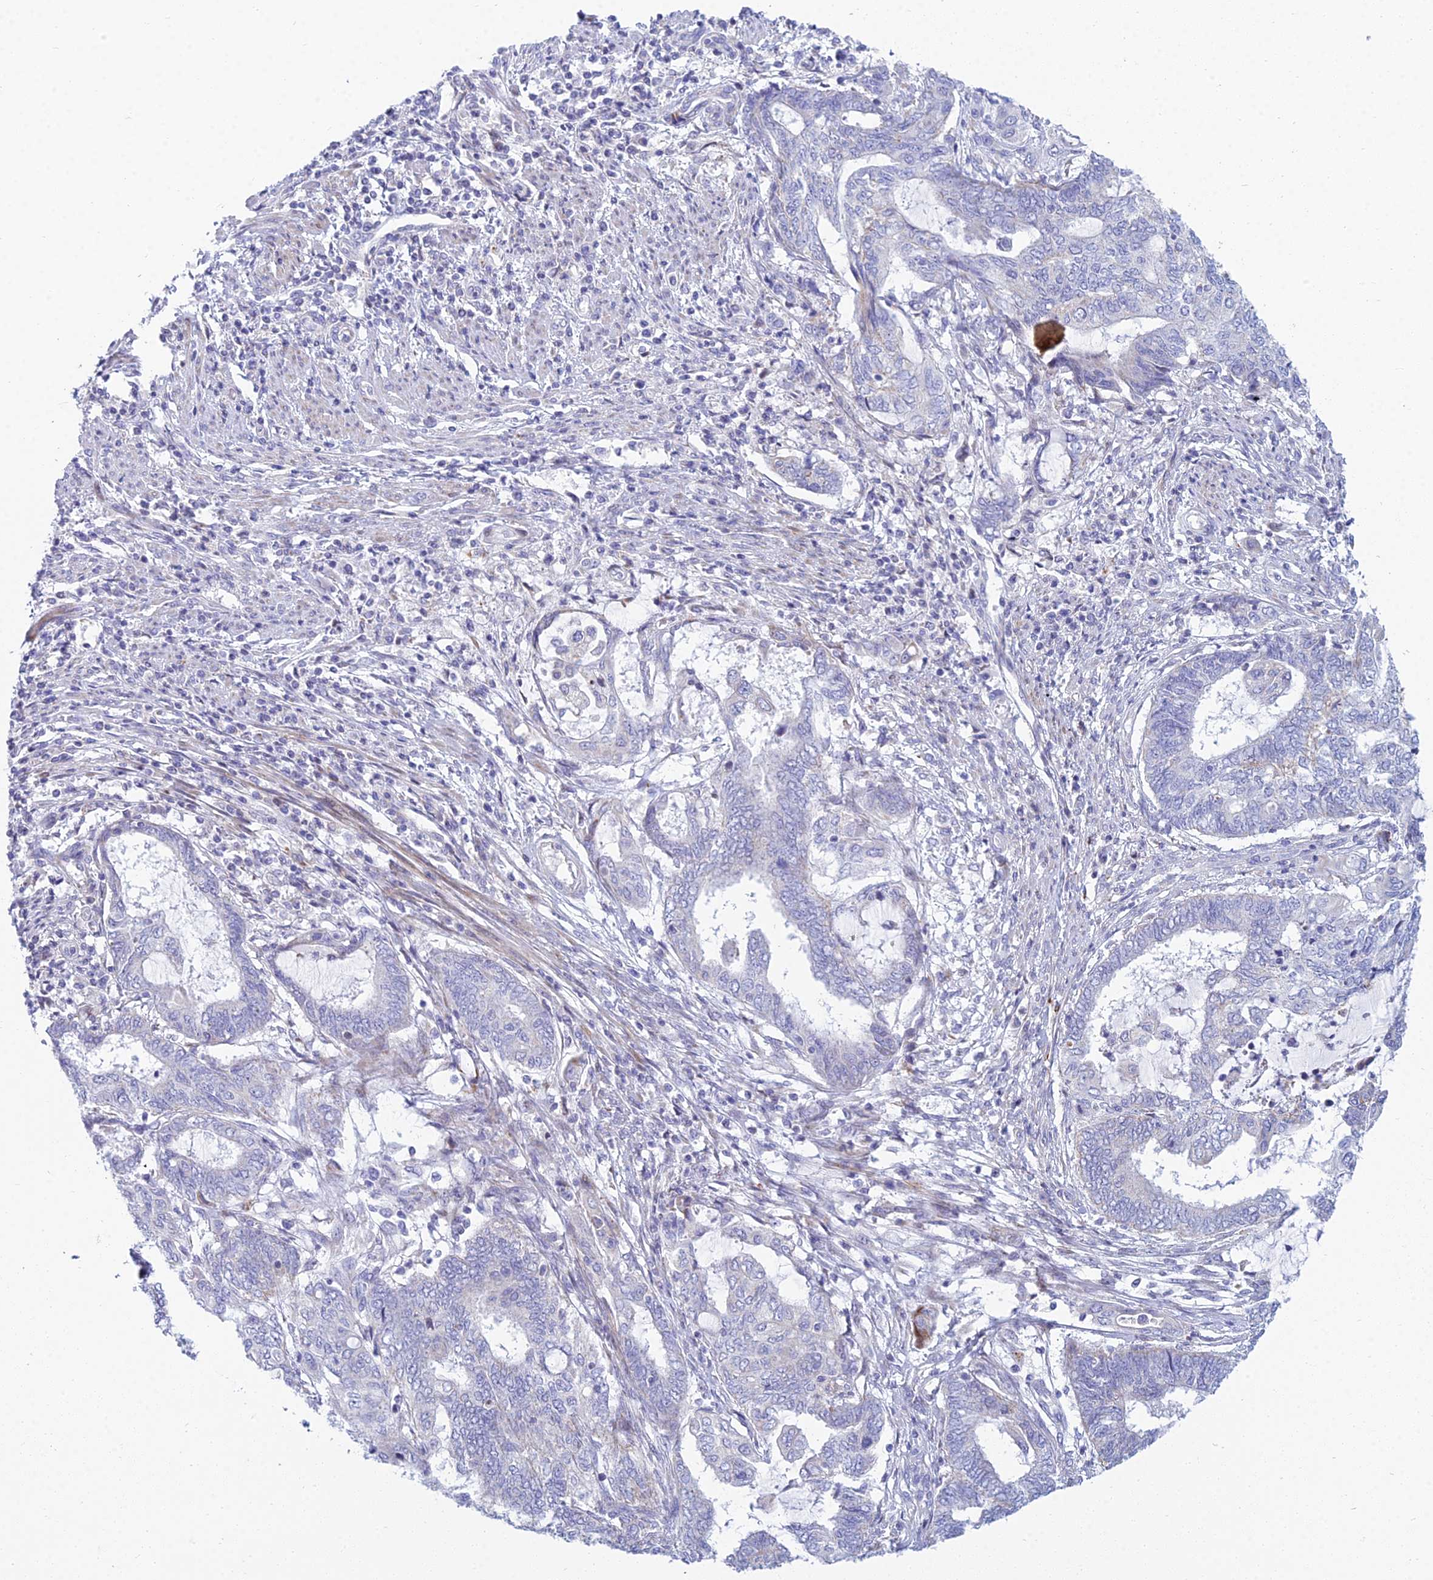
{"staining": {"intensity": "negative", "quantity": "none", "location": "none"}, "tissue": "endometrial cancer", "cell_type": "Tumor cells", "image_type": "cancer", "snomed": [{"axis": "morphology", "description": "Adenocarcinoma, NOS"}, {"axis": "topography", "description": "Uterus"}, {"axis": "topography", "description": "Endometrium"}], "caption": "DAB immunohistochemical staining of endometrial cancer (adenocarcinoma) displays no significant expression in tumor cells.", "gene": "PRR13", "patient": {"sex": "female", "age": 70}}